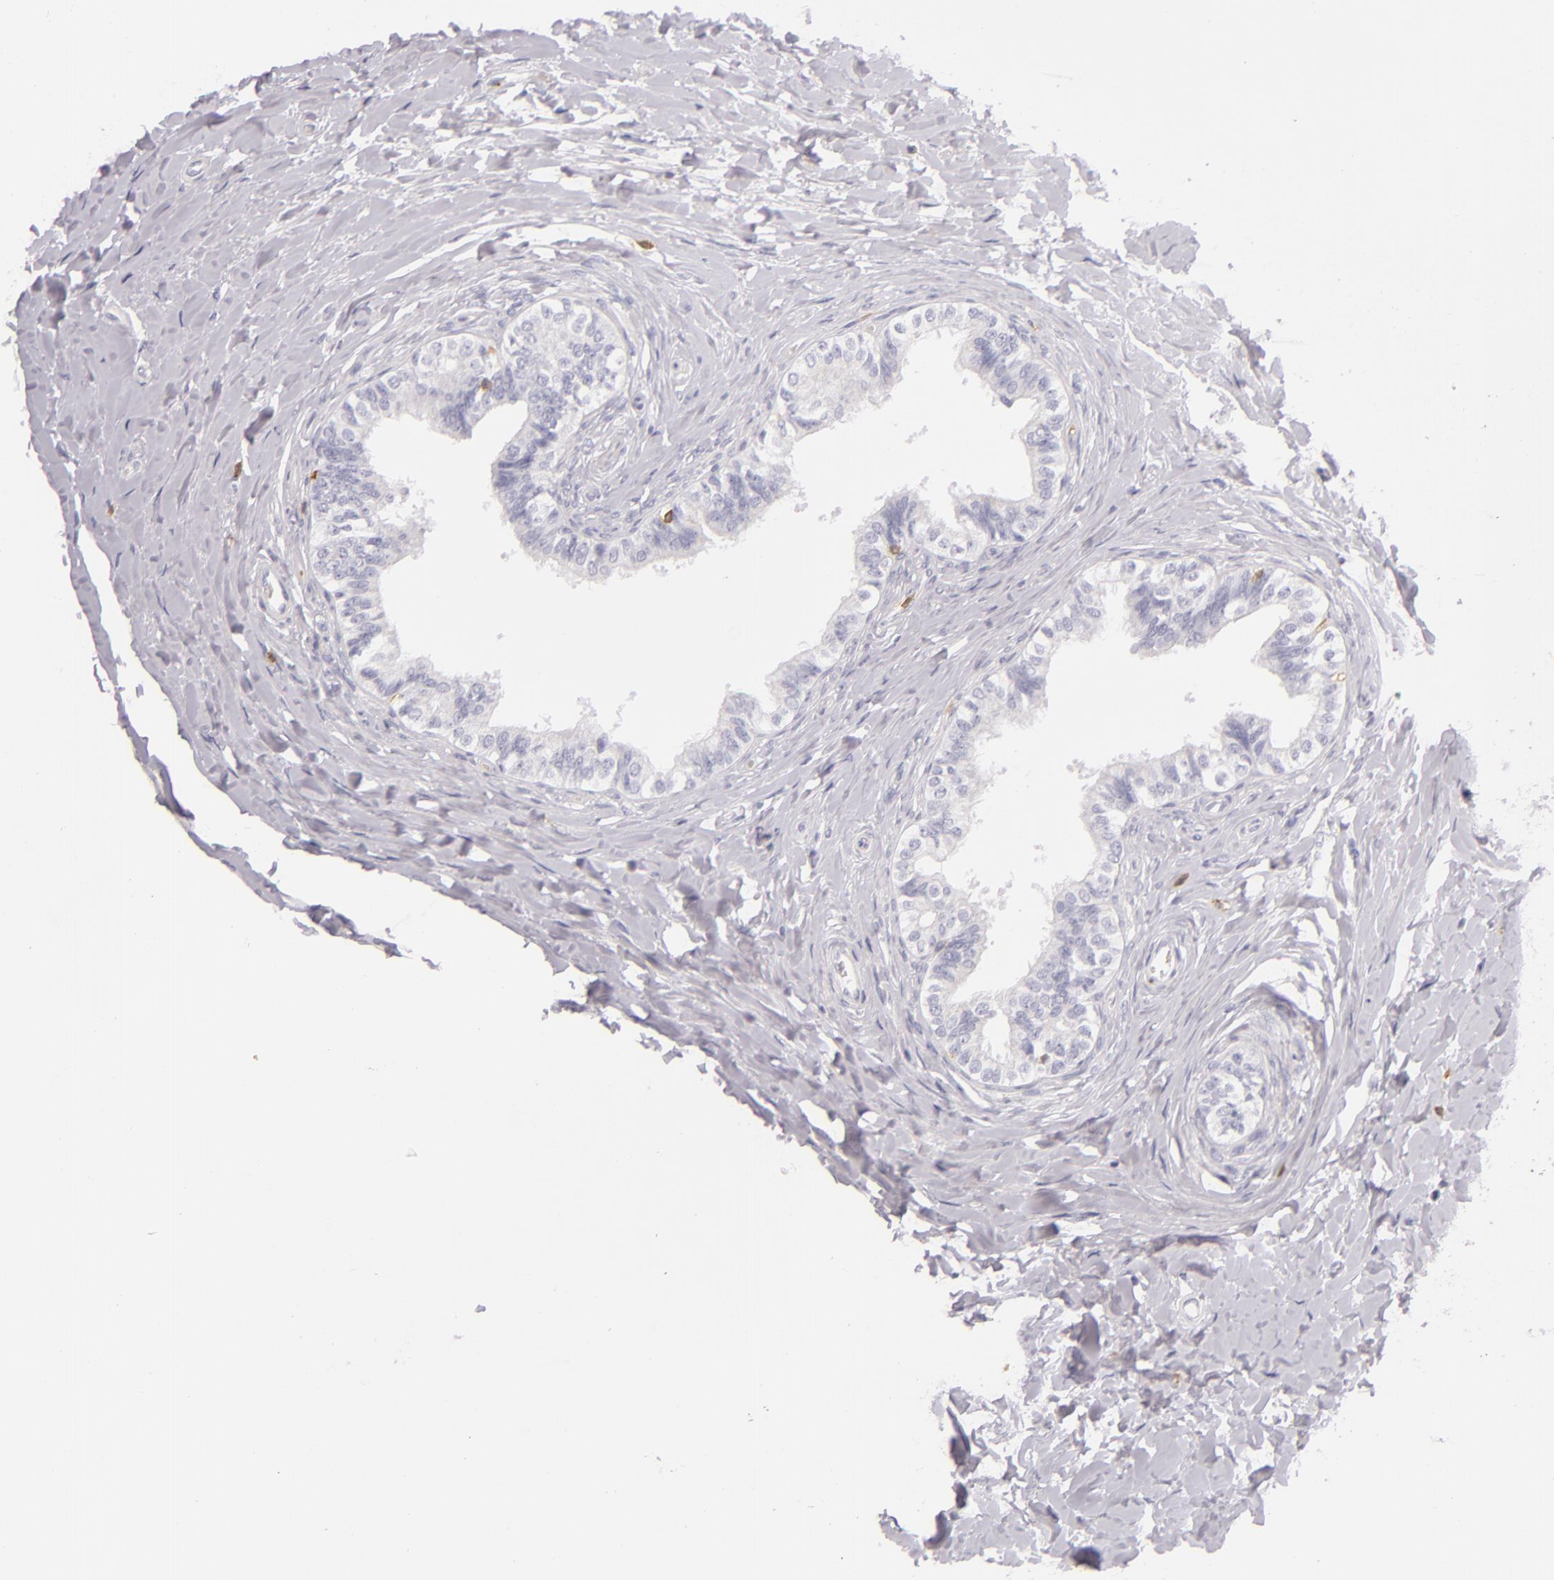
{"staining": {"intensity": "negative", "quantity": "none", "location": "none"}, "tissue": "epididymis", "cell_type": "Glandular cells", "image_type": "normal", "snomed": [{"axis": "morphology", "description": "Normal tissue, NOS"}, {"axis": "topography", "description": "Soft tissue"}, {"axis": "topography", "description": "Epididymis"}], "caption": "A histopathology image of epididymis stained for a protein displays no brown staining in glandular cells. (Immunohistochemistry (ihc), brightfield microscopy, high magnification).", "gene": "LAT", "patient": {"sex": "male", "age": 26}}